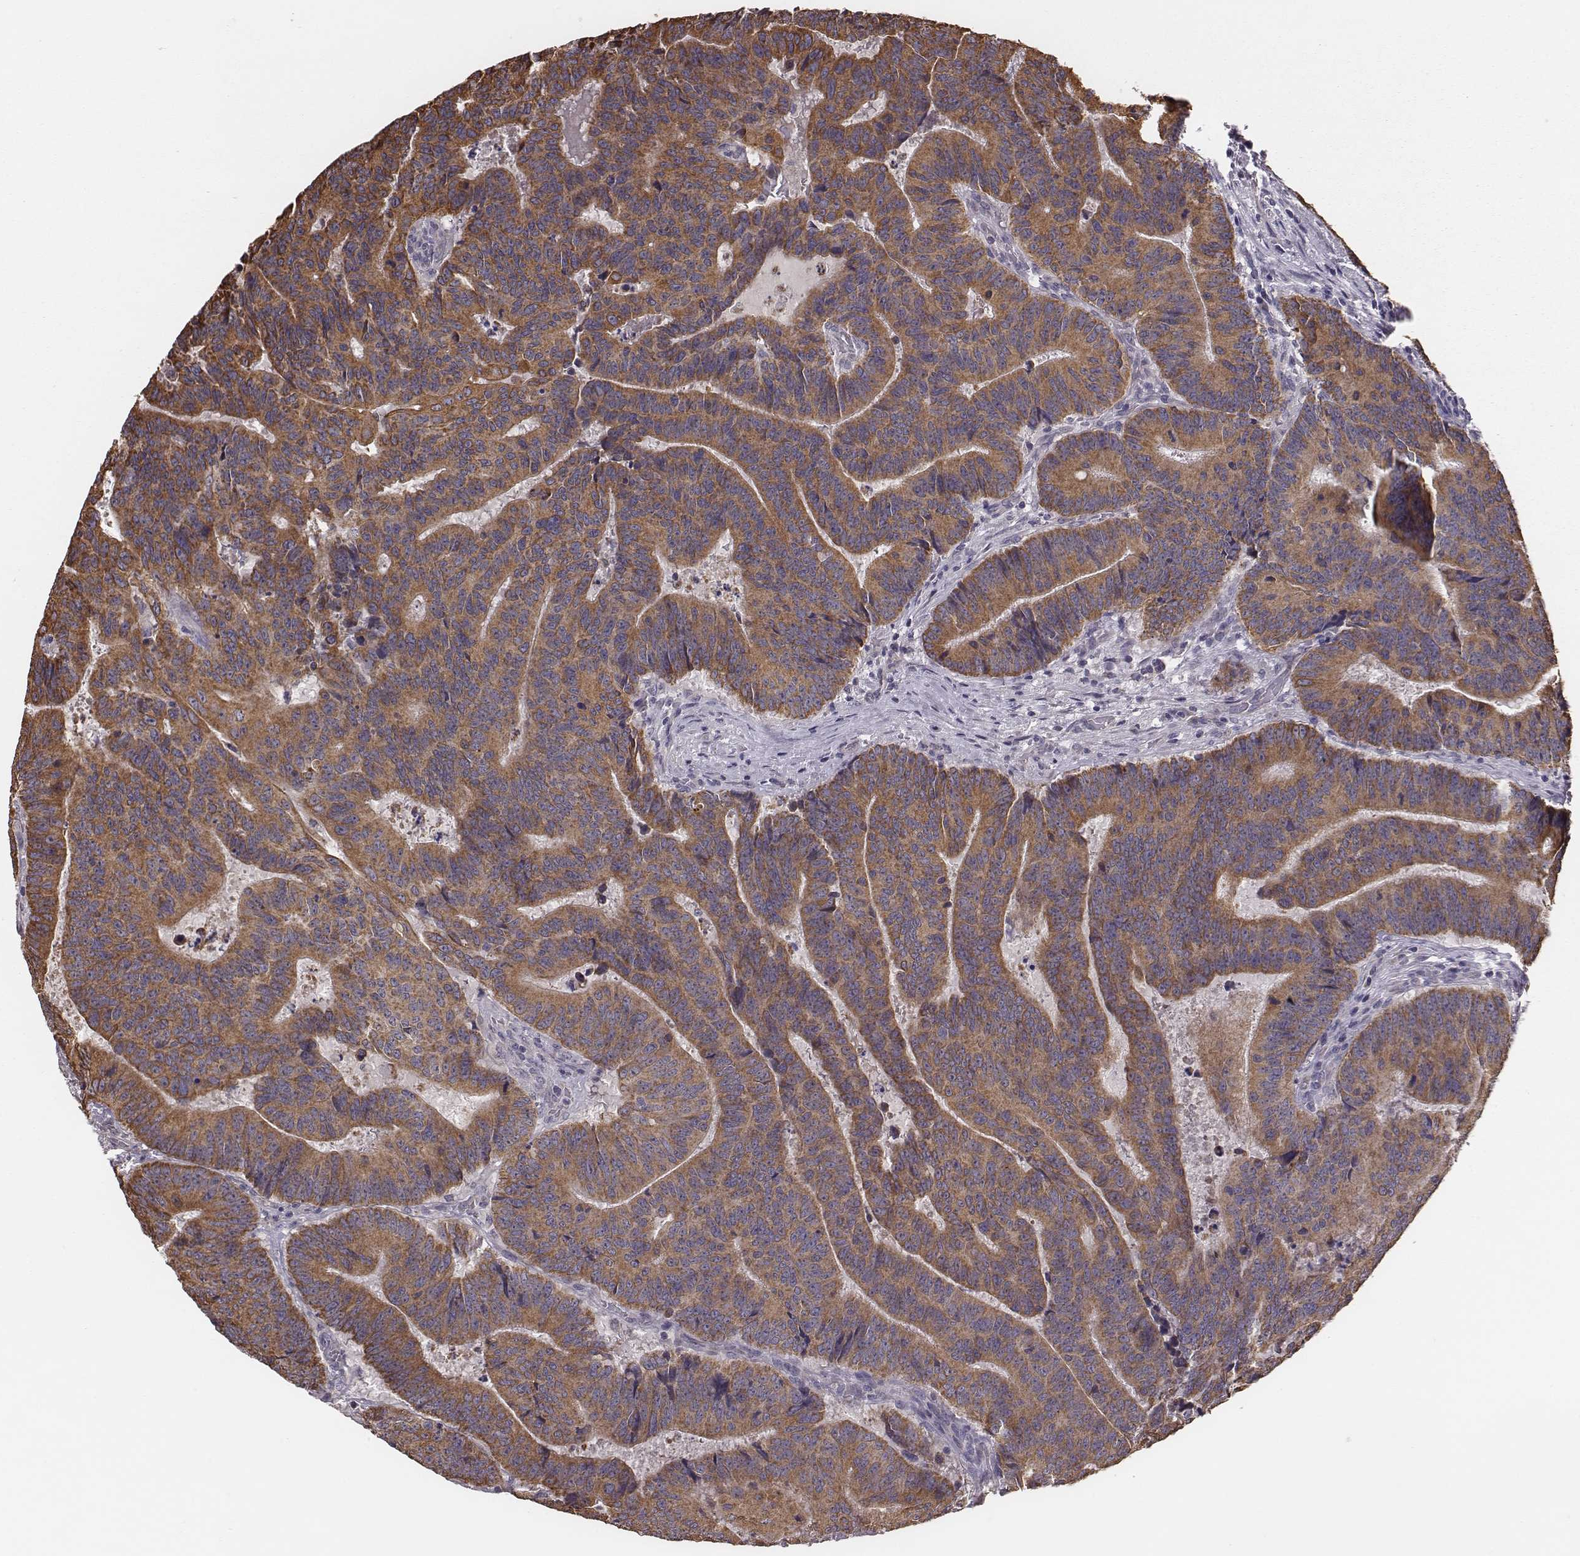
{"staining": {"intensity": "moderate", "quantity": ">75%", "location": "cytoplasmic/membranous"}, "tissue": "colorectal cancer", "cell_type": "Tumor cells", "image_type": "cancer", "snomed": [{"axis": "morphology", "description": "Adenocarcinoma, NOS"}, {"axis": "topography", "description": "Colon"}], "caption": "This histopathology image demonstrates adenocarcinoma (colorectal) stained with IHC to label a protein in brown. The cytoplasmic/membranous of tumor cells show moderate positivity for the protein. Nuclei are counter-stained blue.", "gene": "HAVCR1", "patient": {"sex": "female", "age": 82}}